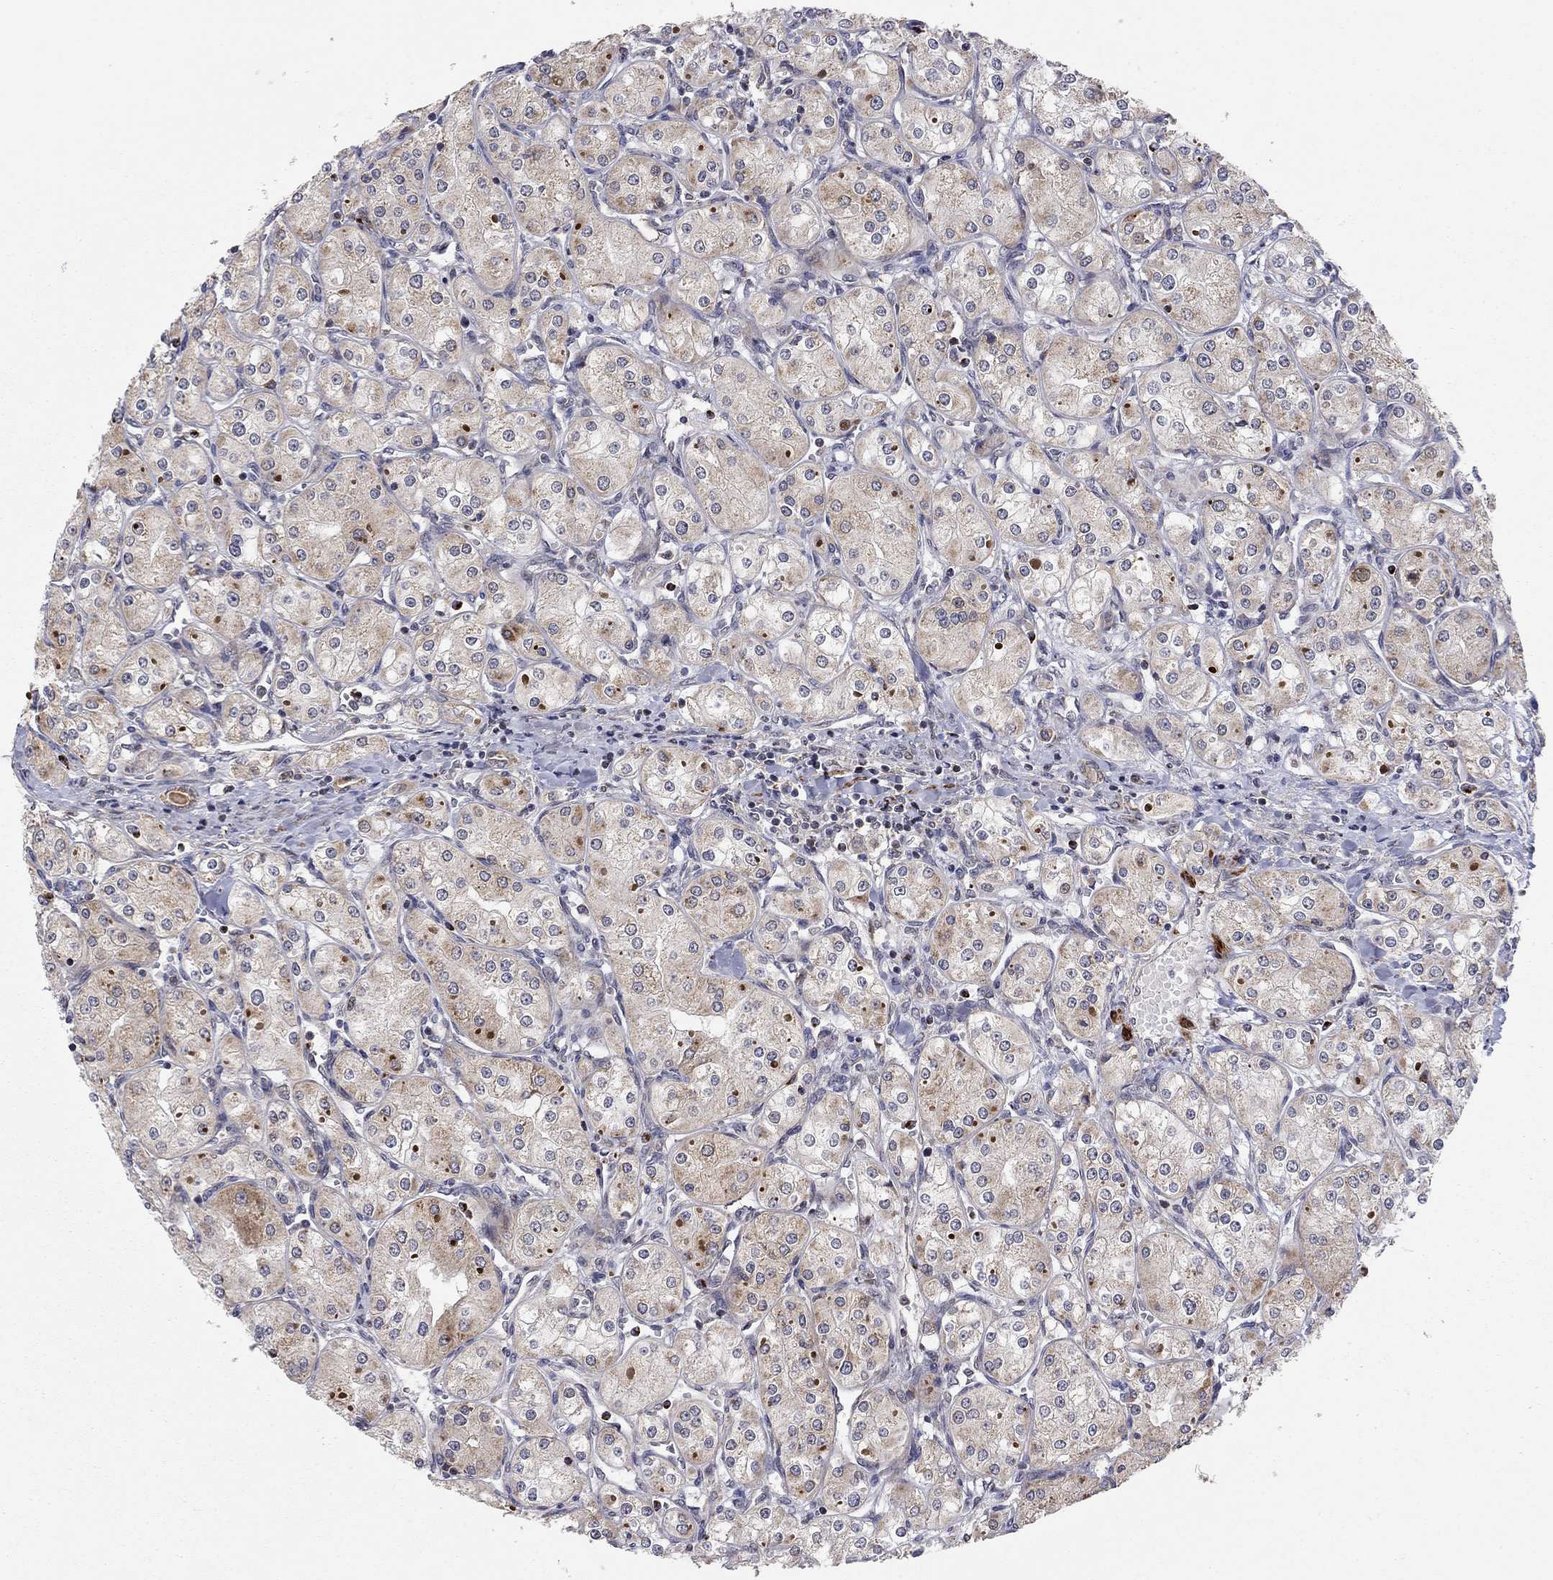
{"staining": {"intensity": "moderate", "quantity": "25%-75%", "location": "cytoplasmic/membranous"}, "tissue": "renal cancer", "cell_type": "Tumor cells", "image_type": "cancer", "snomed": [{"axis": "morphology", "description": "Adenocarcinoma, NOS"}, {"axis": "topography", "description": "Kidney"}], "caption": "Immunohistochemical staining of renal cancer displays medium levels of moderate cytoplasmic/membranous protein staining in about 25%-75% of tumor cells. (DAB = brown stain, brightfield microscopy at high magnification).", "gene": "IDS", "patient": {"sex": "male", "age": 77}}